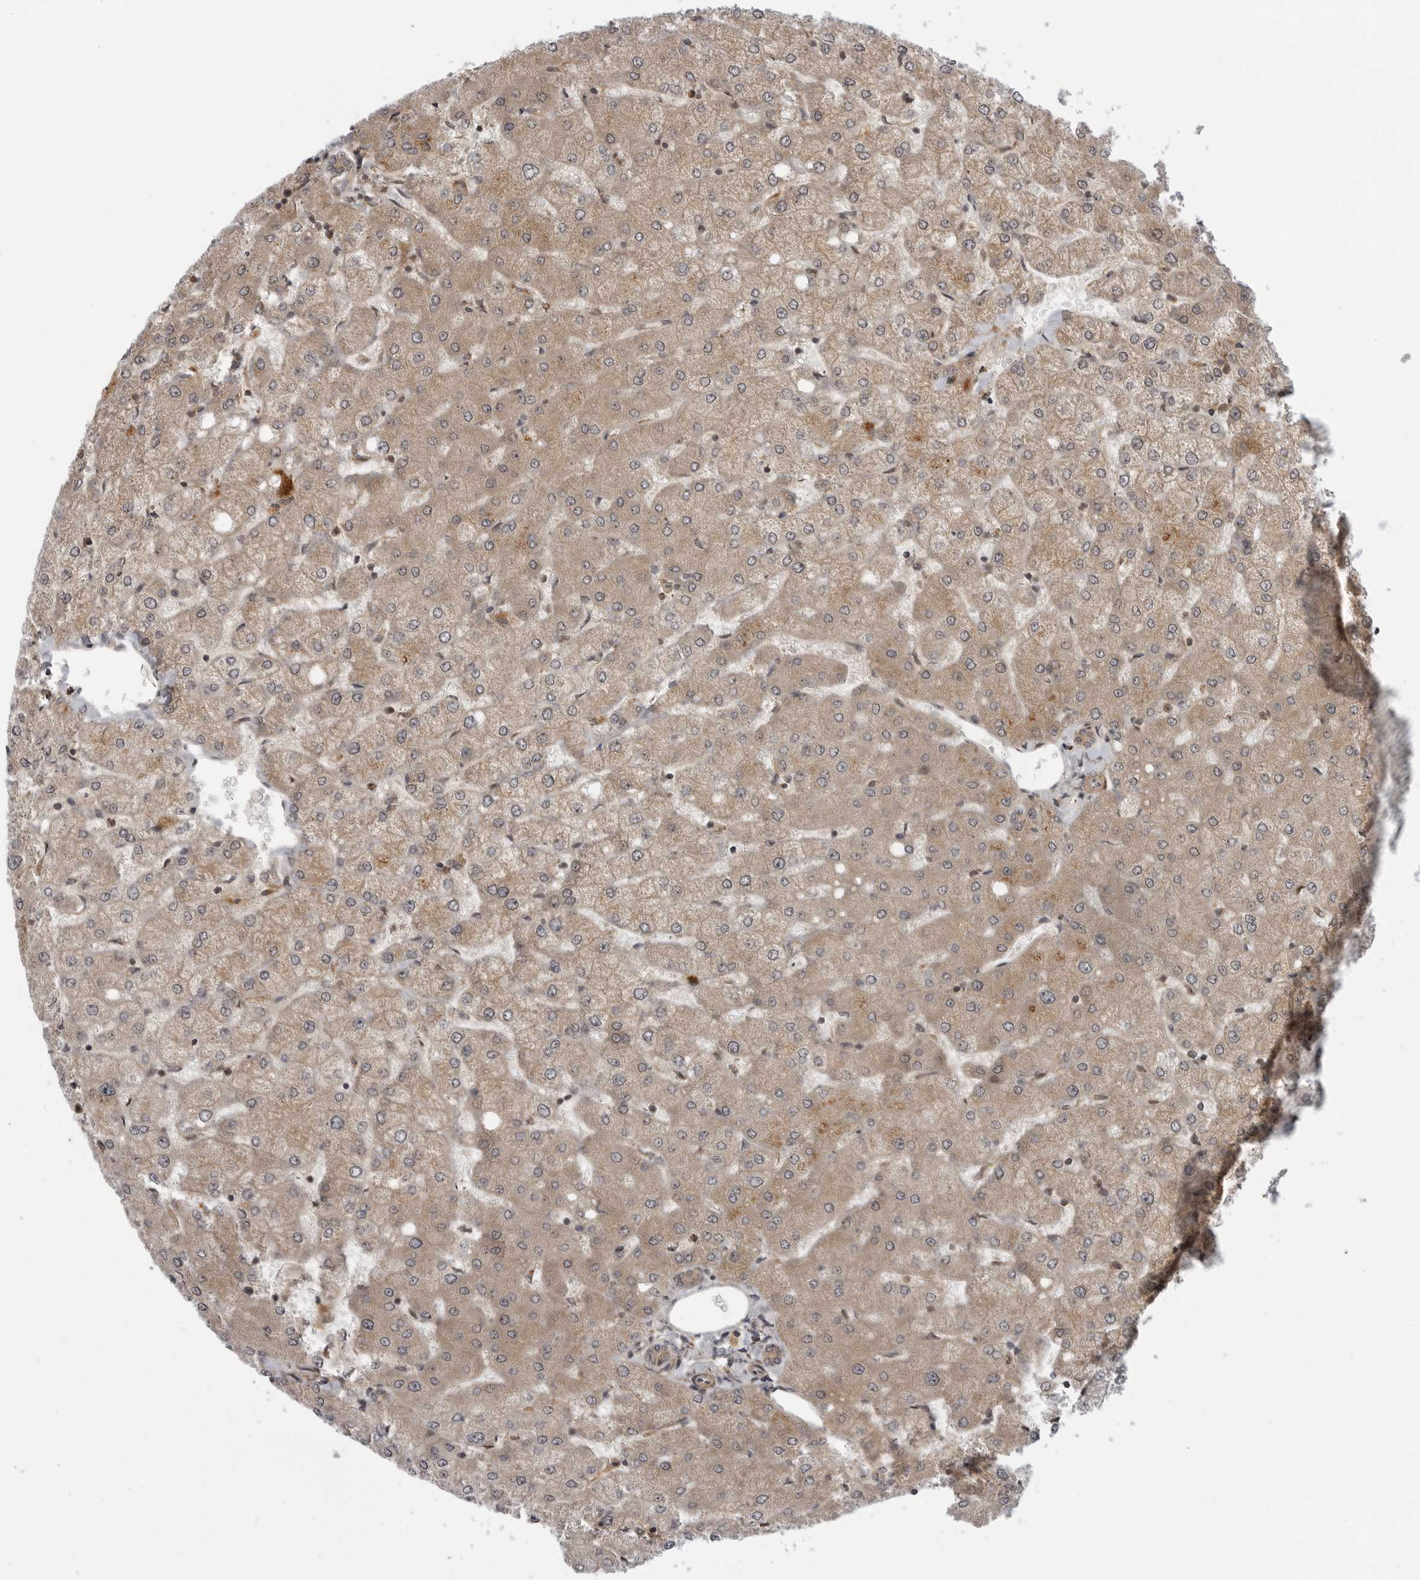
{"staining": {"intensity": "weak", "quantity": ">75%", "location": "cytoplasmic/membranous"}, "tissue": "liver", "cell_type": "Cholangiocytes", "image_type": "normal", "snomed": [{"axis": "morphology", "description": "Normal tissue, NOS"}, {"axis": "topography", "description": "Liver"}], "caption": "This histopathology image exhibits IHC staining of unremarkable liver, with low weak cytoplasmic/membranous expression in about >75% of cholangiocytes.", "gene": "LRRC45", "patient": {"sex": "female", "age": 54}}